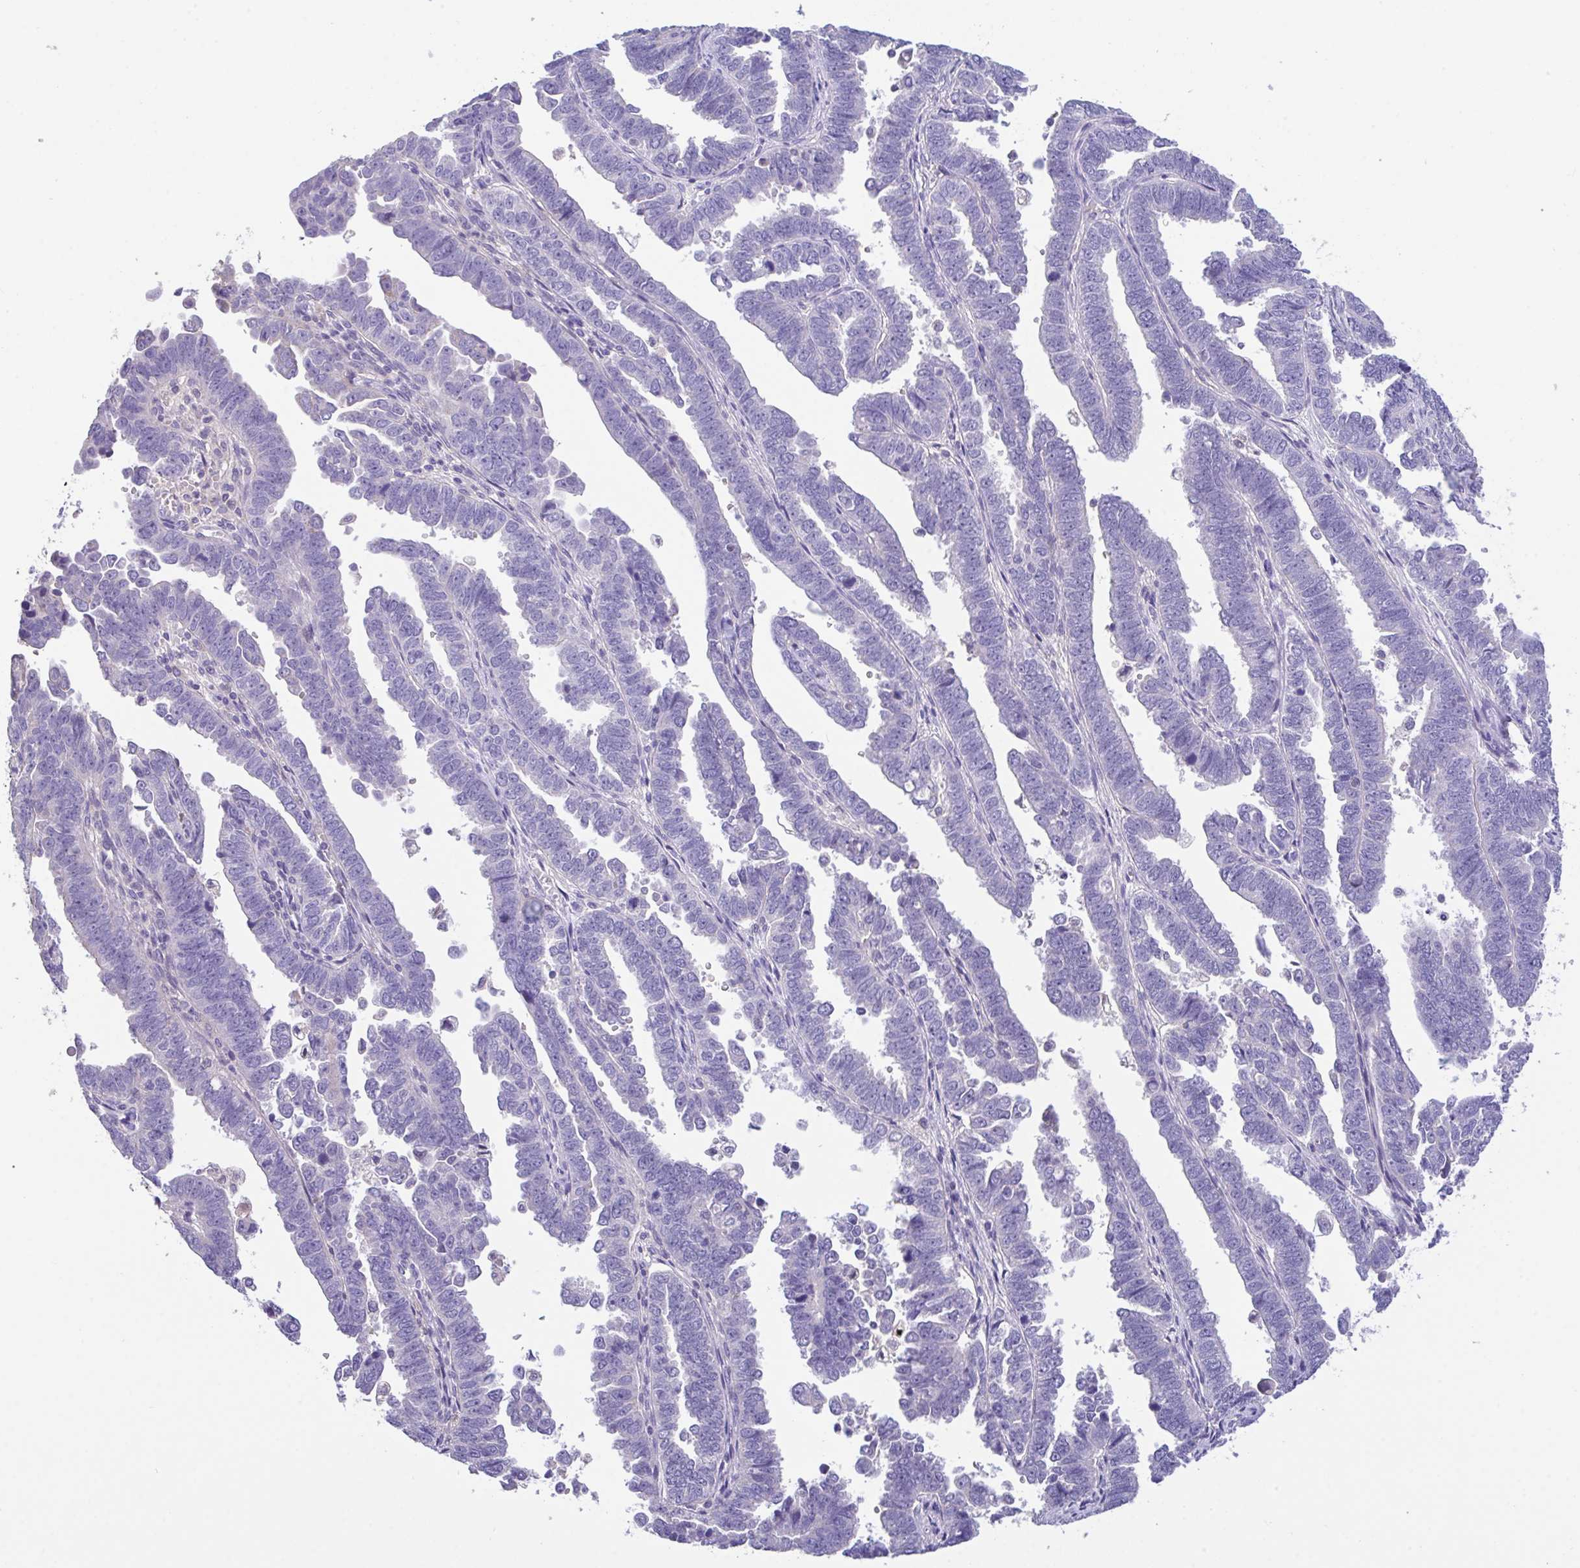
{"staining": {"intensity": "negative", "quantity": "none", "location": "none"}, "tissue": "endometrial cancer", "cell_type": "Tumor cells", "image_type": "cancer", "snomed": [{"axis": "morphology", "description": "Adenocarcinoma, NOS"}, {"axis": "topography", "description": "Endometrium"}], "caption": "Immunohistochemistry (IHC) histopathology image of neoplastic tissue: human endometrial adenocarcinoma stained with DAB demonstrates no significant protein expression in tumor cells.", "gene": "CA10", "patient": {"sex": "female", "age": 75}}